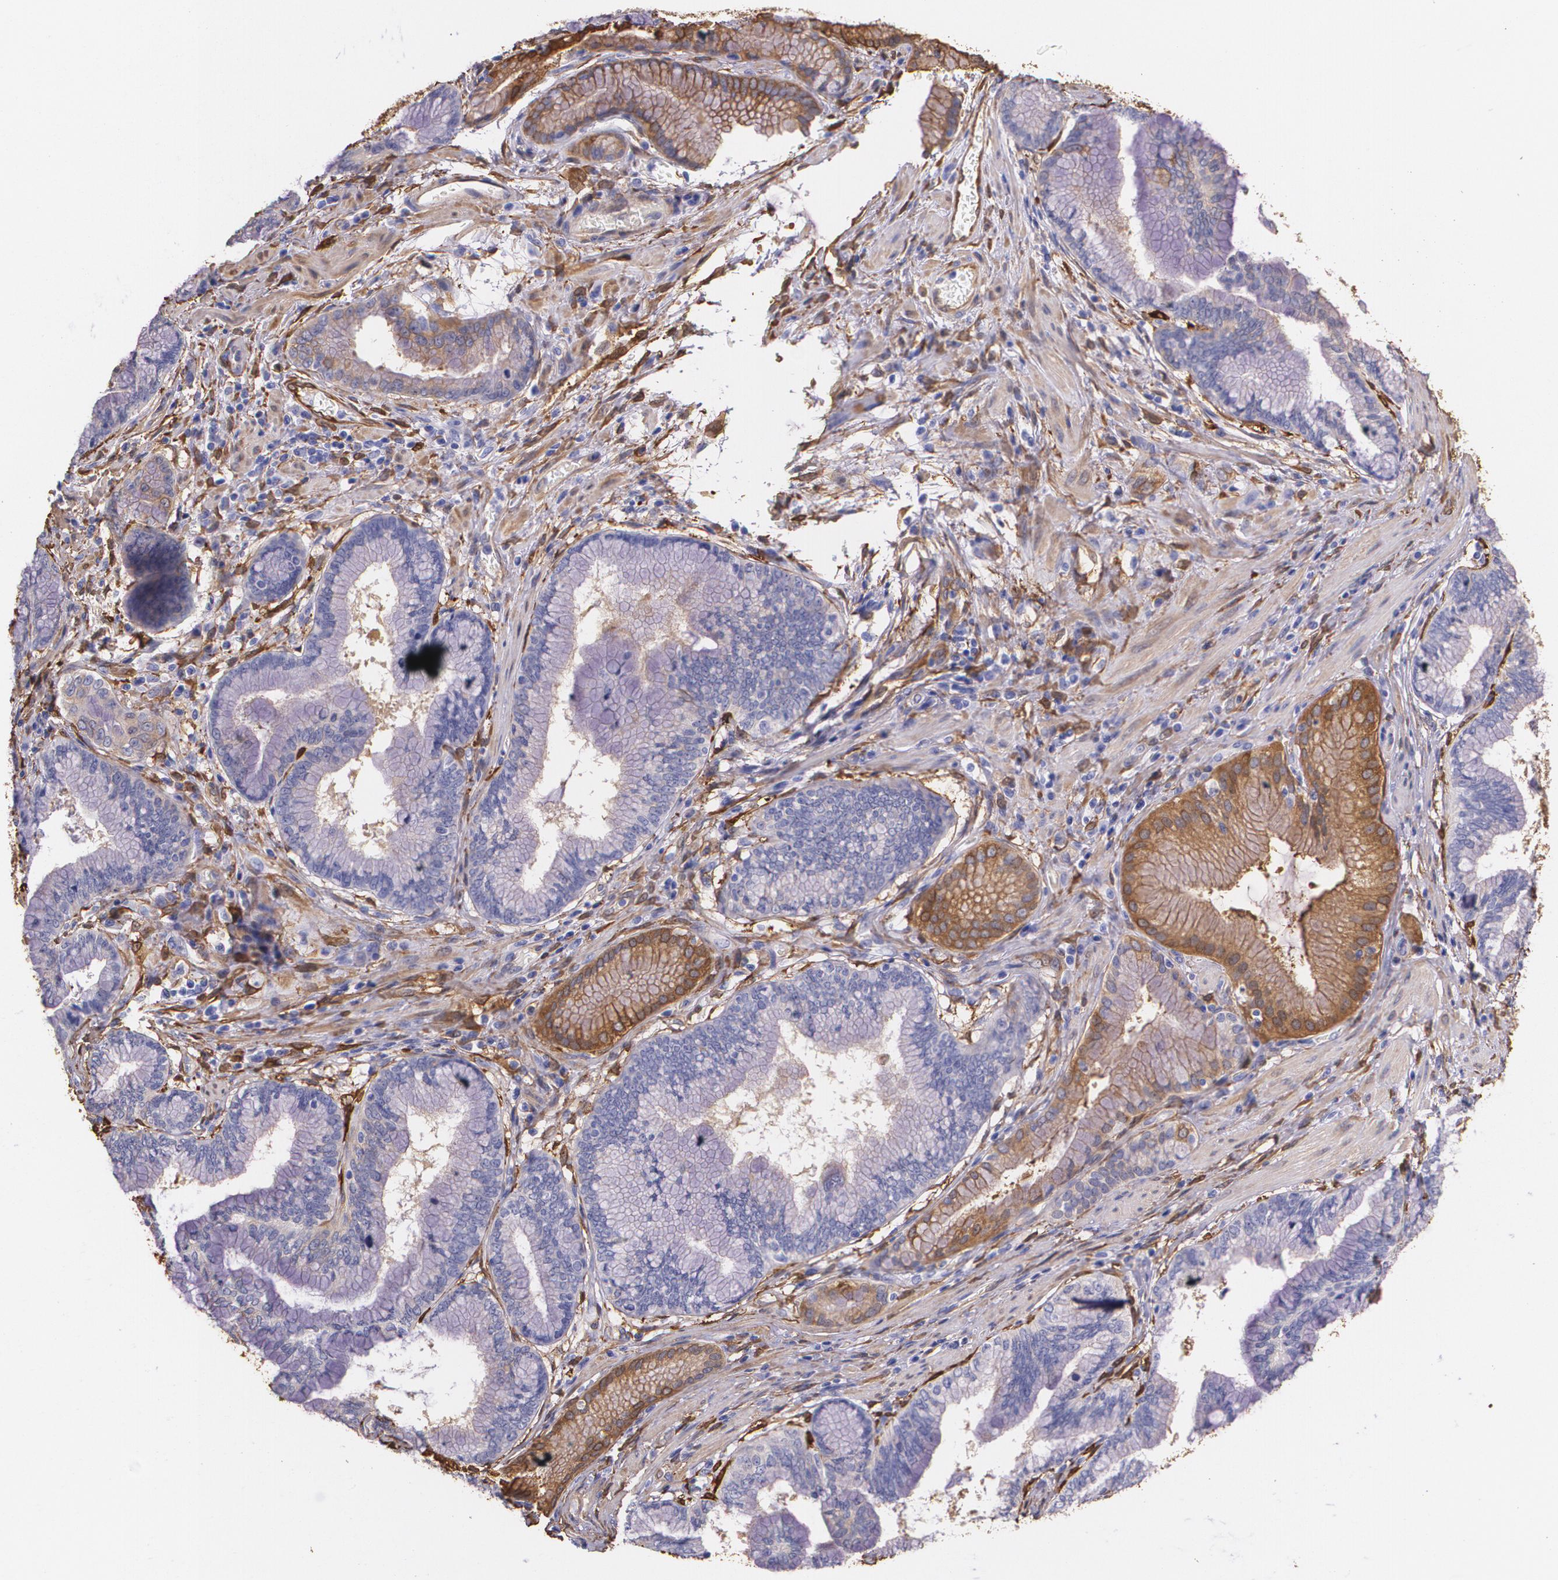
{"staining": {"intensity": "weak", "quantity": "25%-75%", "location": "cytoplasmic/membranous"}, "tissue": "pancreatic cancer", "cell_type": "Tumor cells", "image_type": "cancer", "snomed": [{"axis": "morphology", "description": "Adenocarcinoma, NOS"}, {"axis": "topography", "description": "Pancreas"}], "caption": "Immunohistochemistry (IHC) histopathology image of pancreatic cancer stained for a protein (brown), which shows low levels of weak cytoplasmic/membranous expression in approximately 25%-75% of tumor cells.", "gene": "MMP2", "patient": {"sex": "female", "age": 64}}